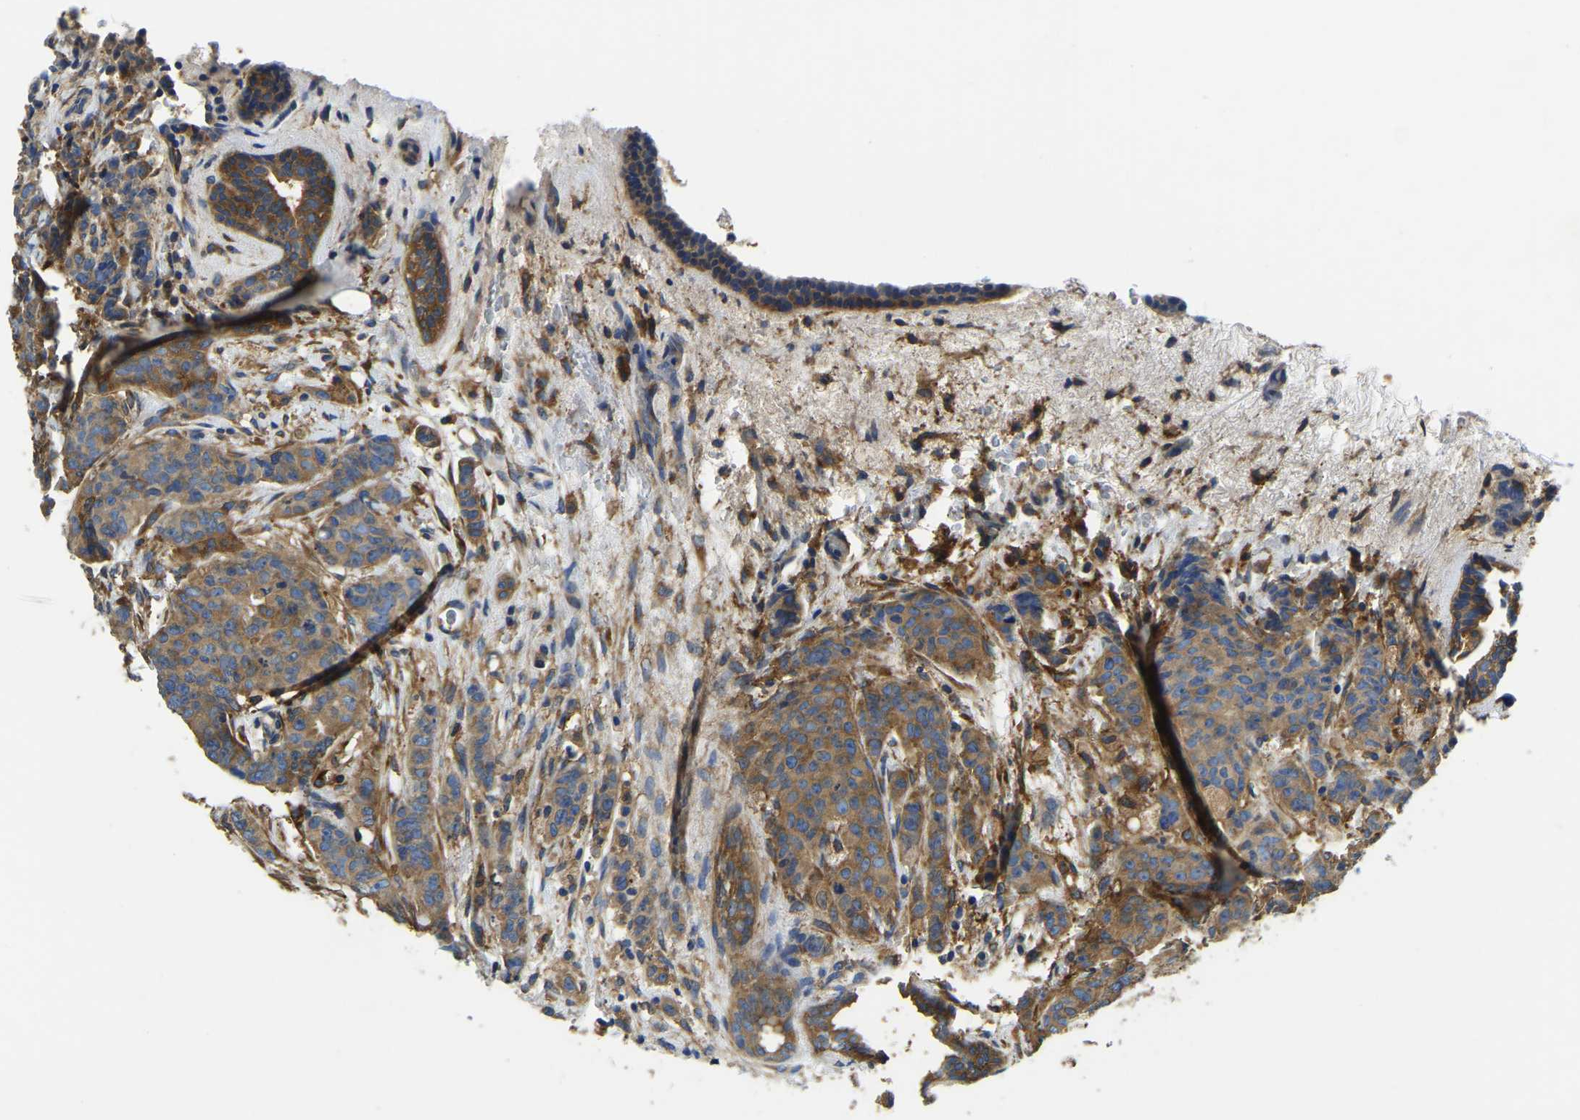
{"staining": {"intensity": "moderate", "quantity": ">75%", "location": "cytoplasmic/membranous"}, "tissue": "breast cancer", "cell_type": "Tumor cells", "image_type": "cancer", "snomed": [{"axis": "morphology", "description": "Duct carcinoma"}, {"axis": "topography", "description": "Breast"}], "caption": "Tumor cells show moderate cytoplasmic/membranous positivity in approximately >75% of cells in invasive ductal carcinoma (breast). The staining was performed using DAB (3,3'-diaminobenzidine), with brown indicating positive protein expression. Nuclei are stained blue with hematoxylin.", "gene": "STAT2", "patient": {"sex": "female", "age": 40}}